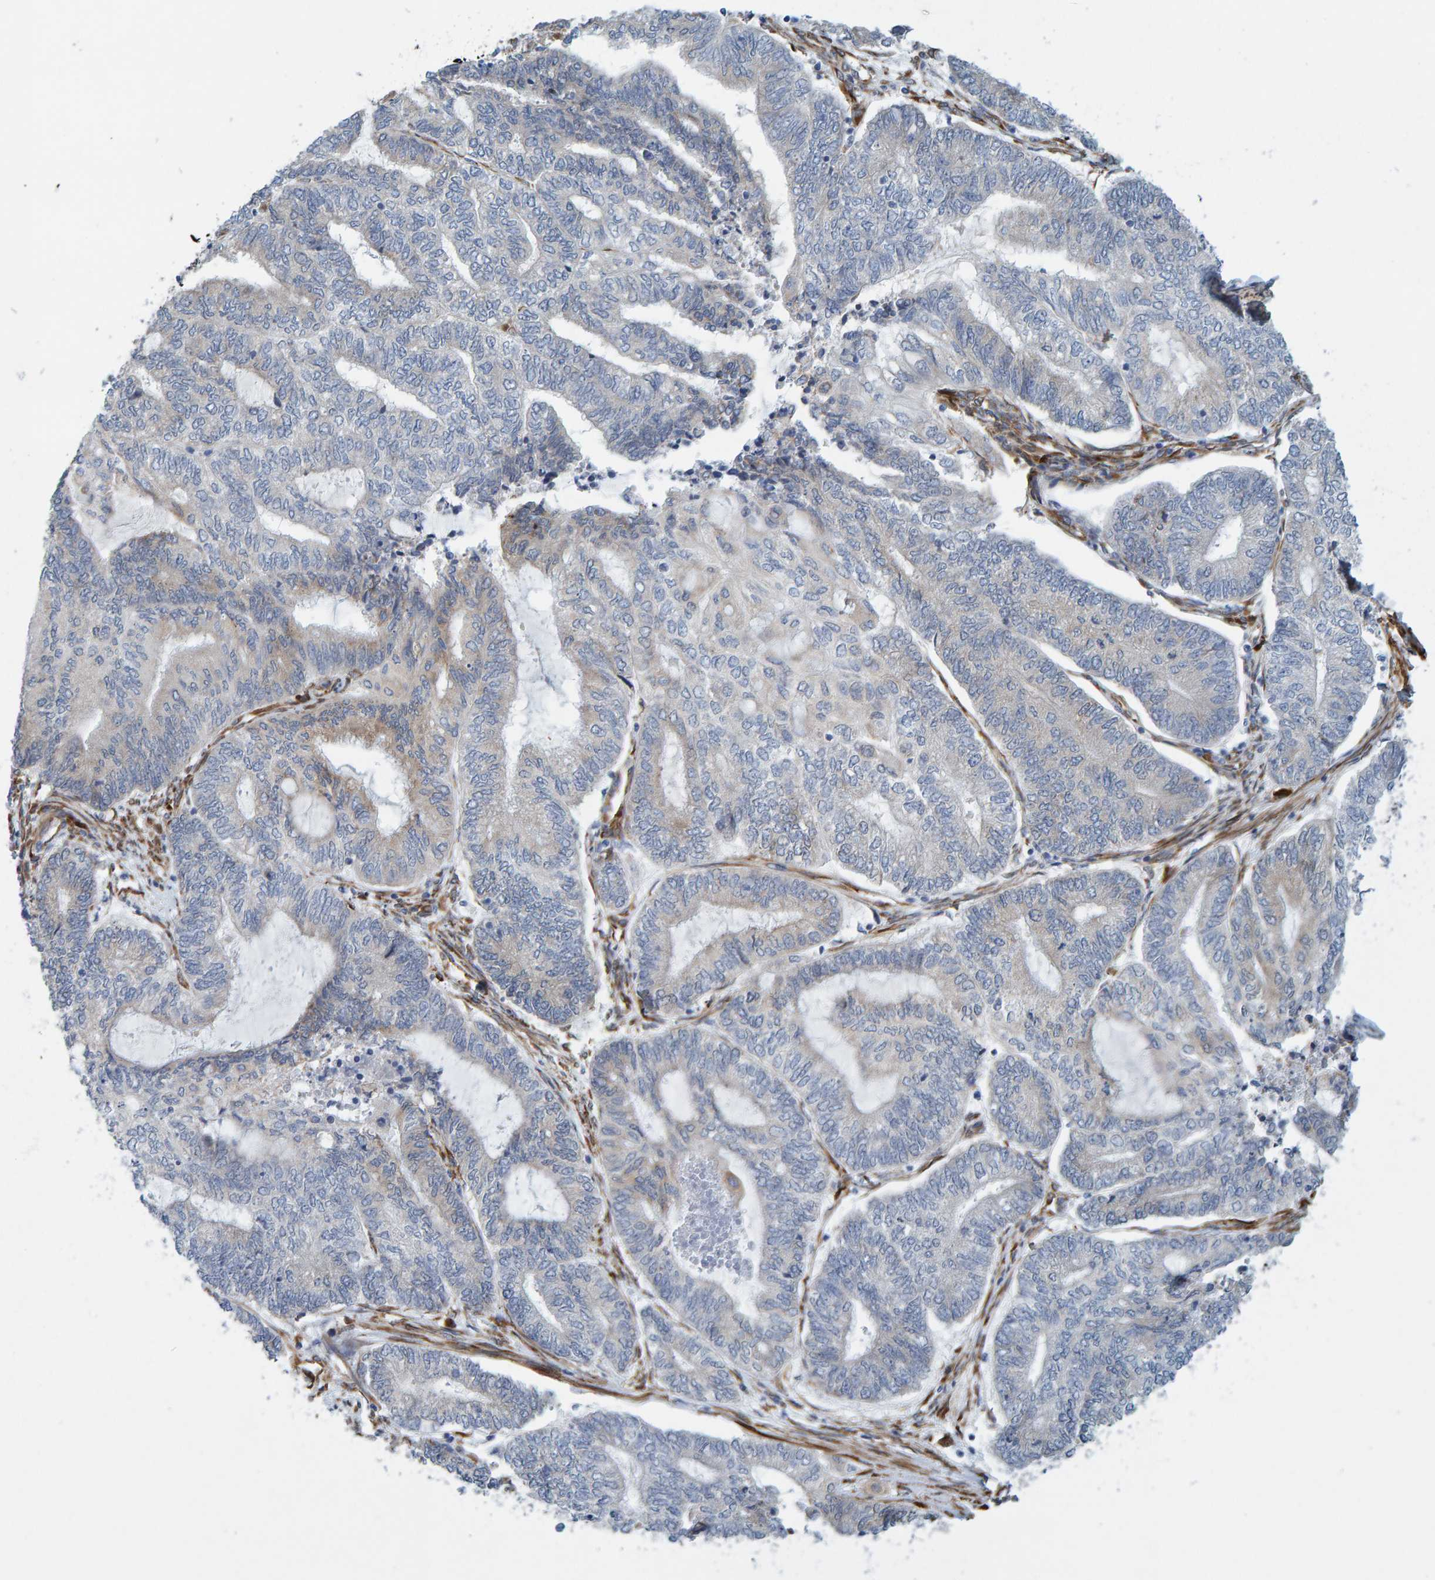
{"staining": {"intensity": "negative", "quantity": "none", "location": "none"}, "tissue": "endometrial cancer", "cell_type": "Tumor cells", "image_type": "cancer", "snomed": [{"axis": "morphology", "description": "Adenocarcinoma, NOS"}, {"axis": "topography", "description": "Uterus"}, {"axis": "topography", "description": "Endometrium"}], "caption": "IHC image of neoplastic tissue: human adenocarcinoma (endometrial) stained with DAB (3,3'-diaminobenzidine) exhibits no significant protein staining in tumor cells.", "gene": "MMP16", "patient": {"sex": "female", "age": 70}}